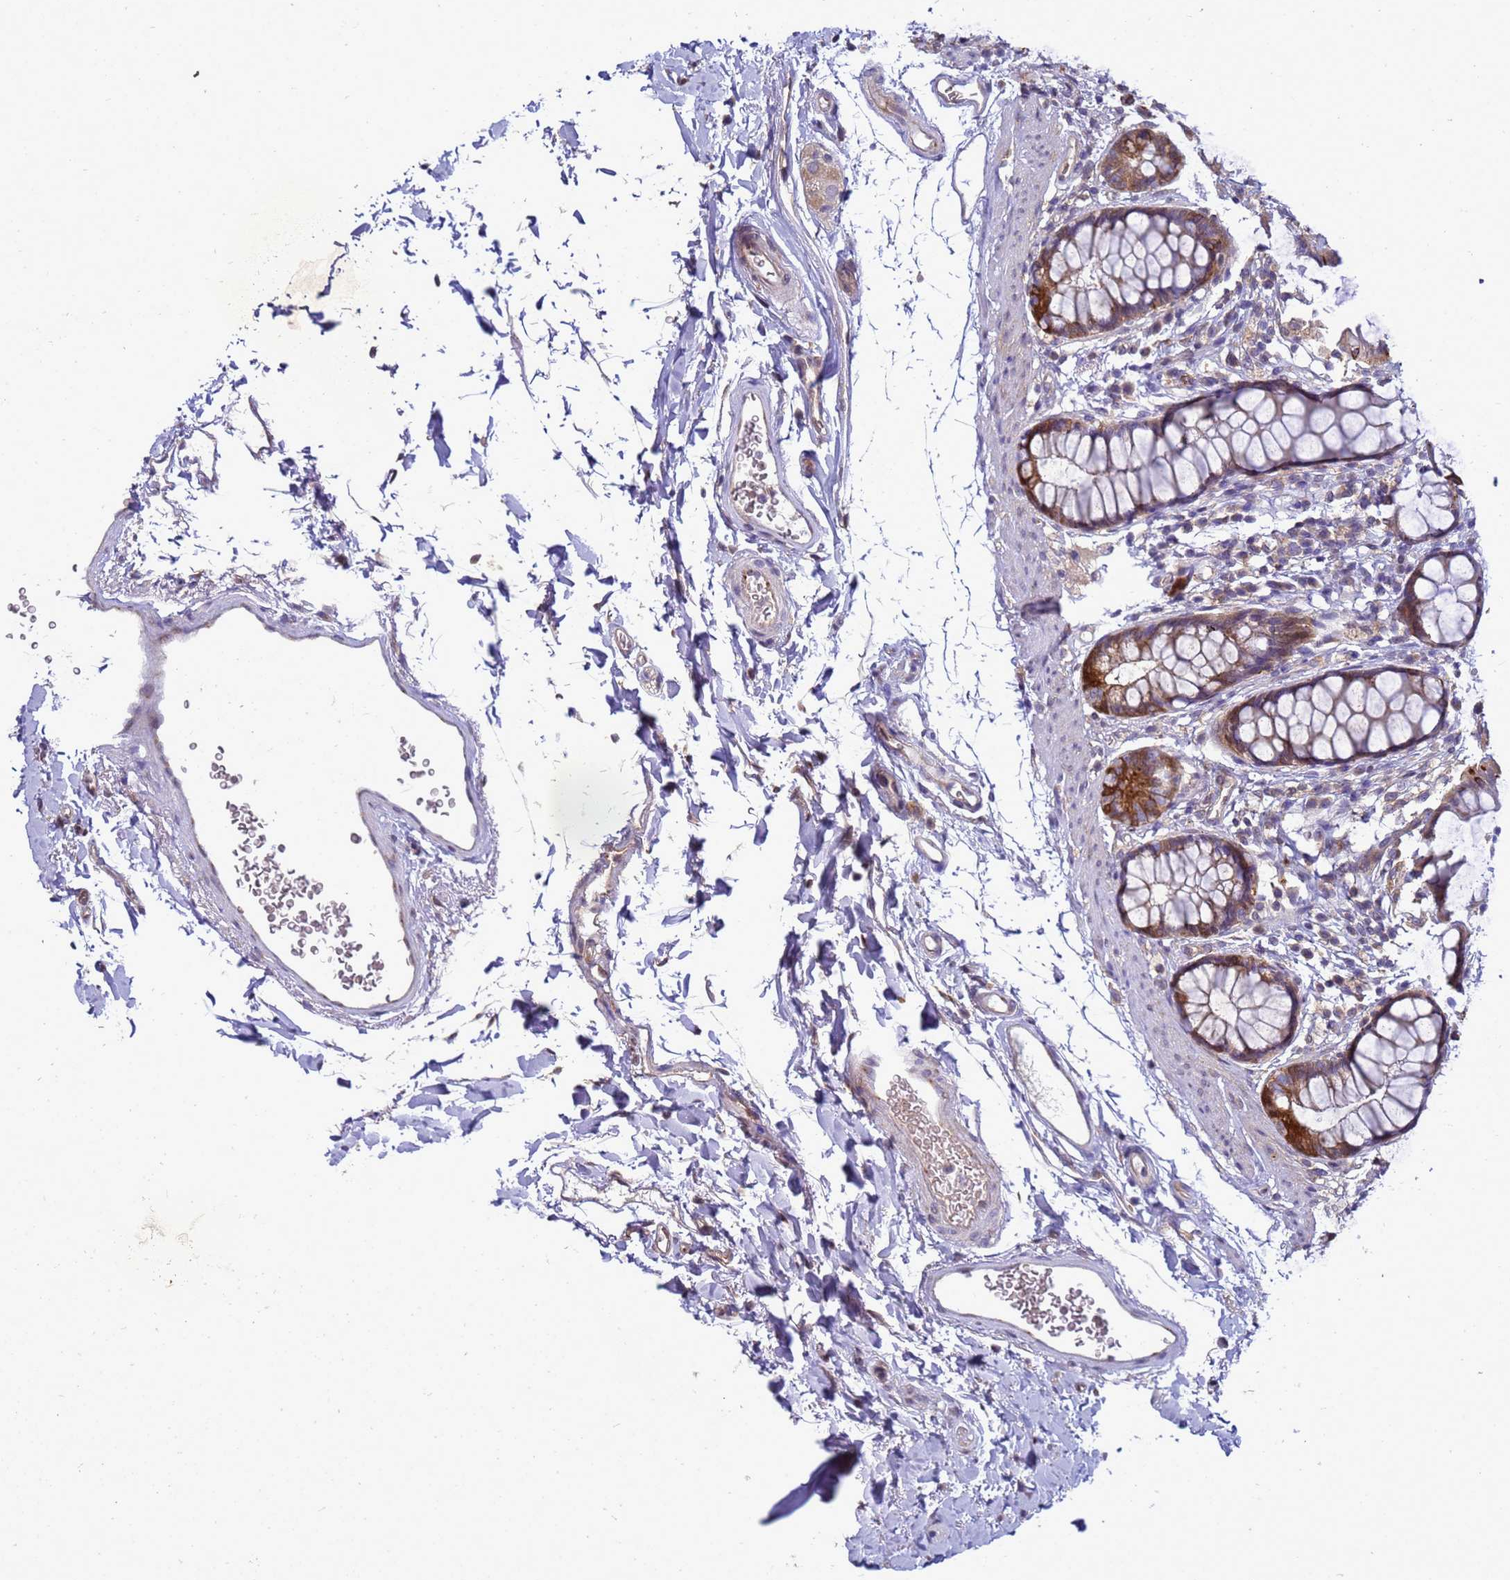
{"staining": {"intensity": "strong", "quantity": ">75%", "location": "cytoplasmic/membranous,nuclear"}, "tissue": "rectum", "cell_type": "Glandular cells", "image_type": "normal", "snomed": [{"axis": "morphology", "description": "Normal tissue, NOS"}, {"axis": "topography", "description": "Rectum"}], "caption": "Glandular cells demonstrate strong cytoplasmic/membranous,nuclear staining in about >75% of cells in normal rectum.", "gene": "EIF4EBP3", "patient": {"sex": "female", "age": 65}}